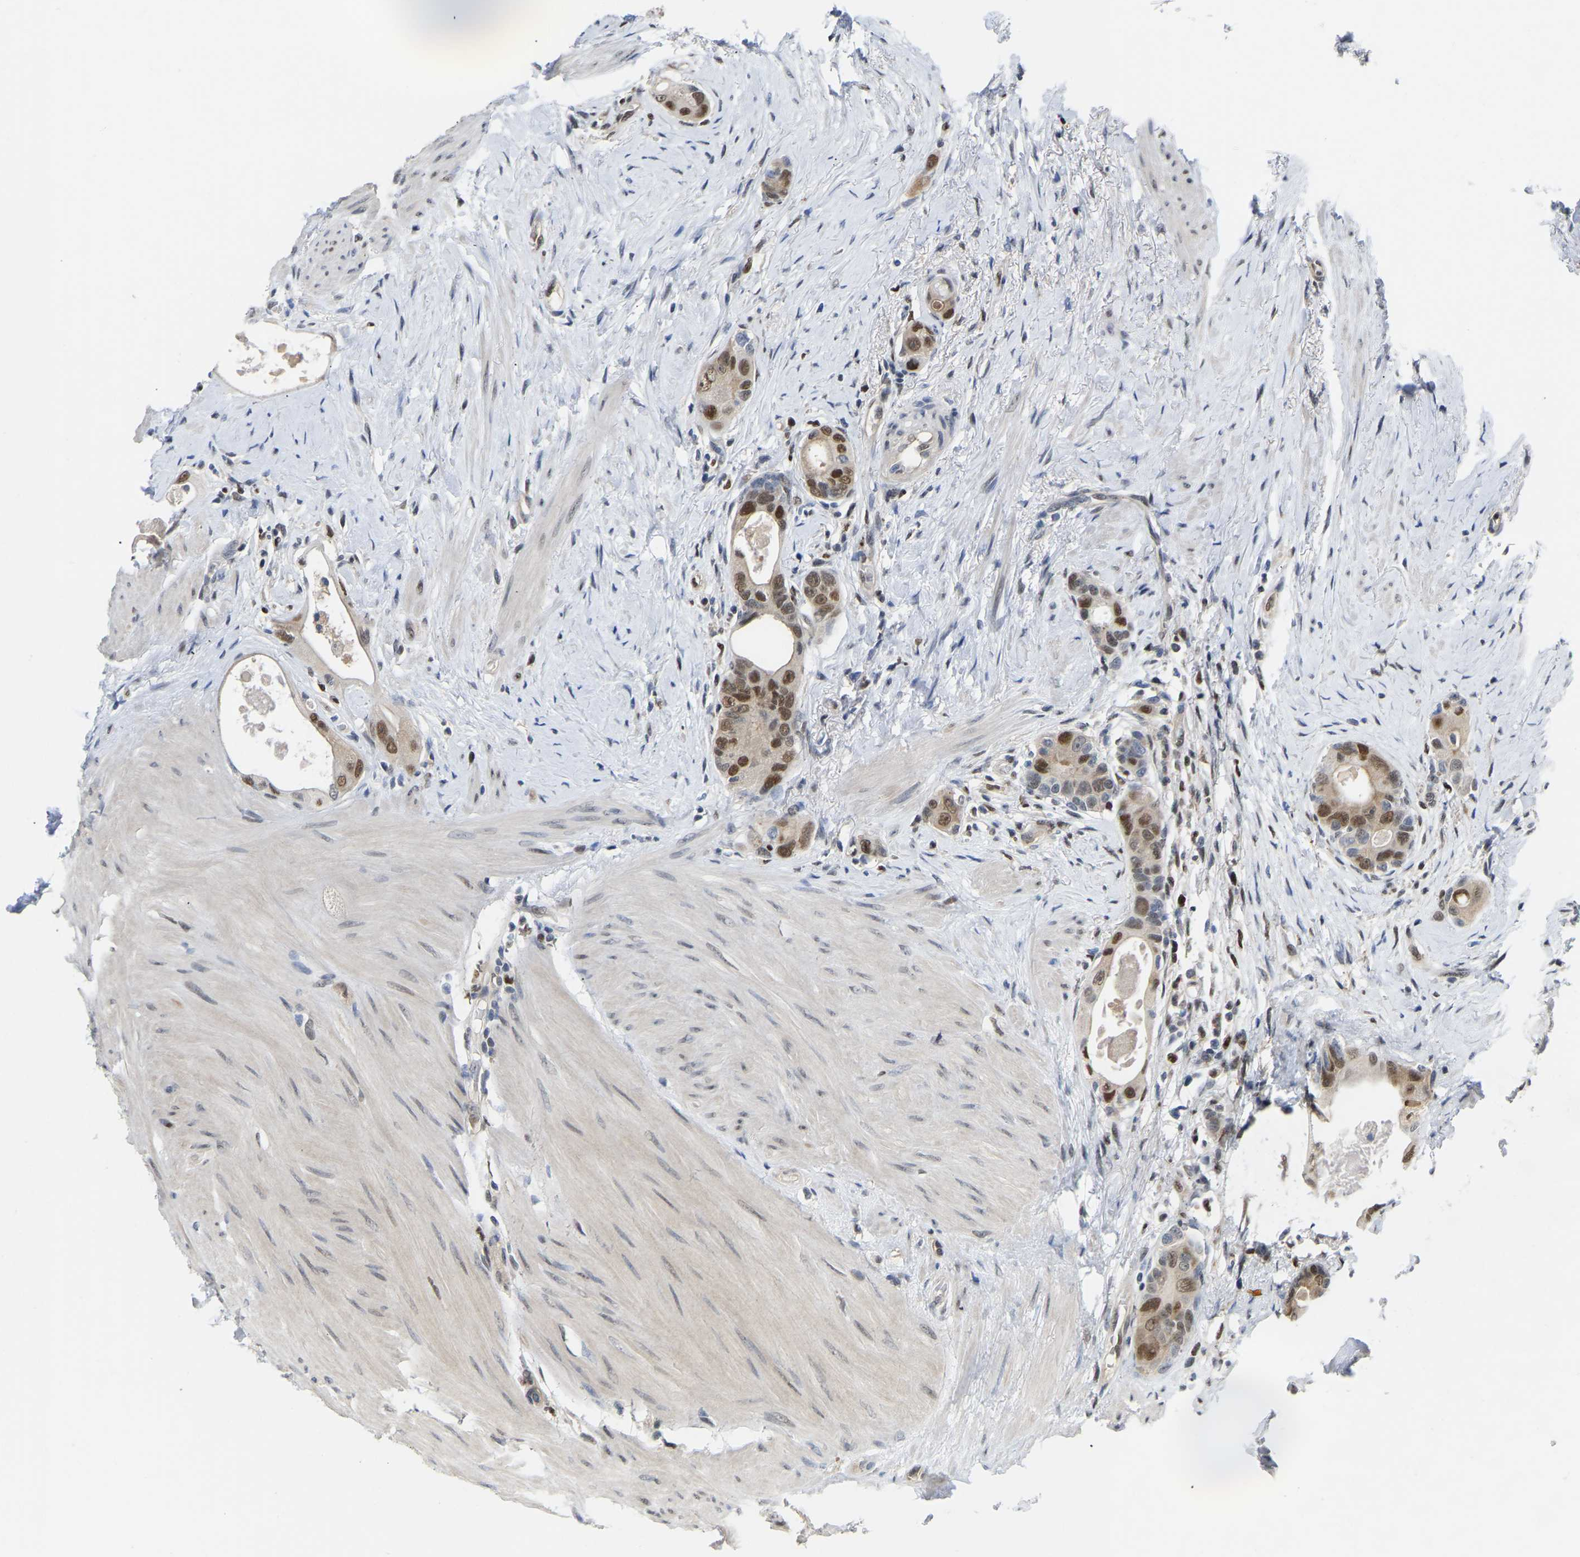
{"staining": {"intensity": "moderate", "quantity": ">75%", "location": "nuclear"}, "tissue": "colorectal cancer", "cell_type": "Tumor cells", "image_type": "cancer", "snomed": [{"axis": "morphology", "description": "Adenocarcinoma, NOS"}, {"axis": "topography", "description": "Rectum"}], "caption": "A high-resolution micrograph shows immunohistochemistry staining of colorectal adenocarcinoma, which exhibits moderate nuclear positivity in approximately >75% of tumor cells. (IHC, brightfield microscopy, high magnification).", "gene": "KLRG2", "patient": {"sex": "male", "age": 51}}